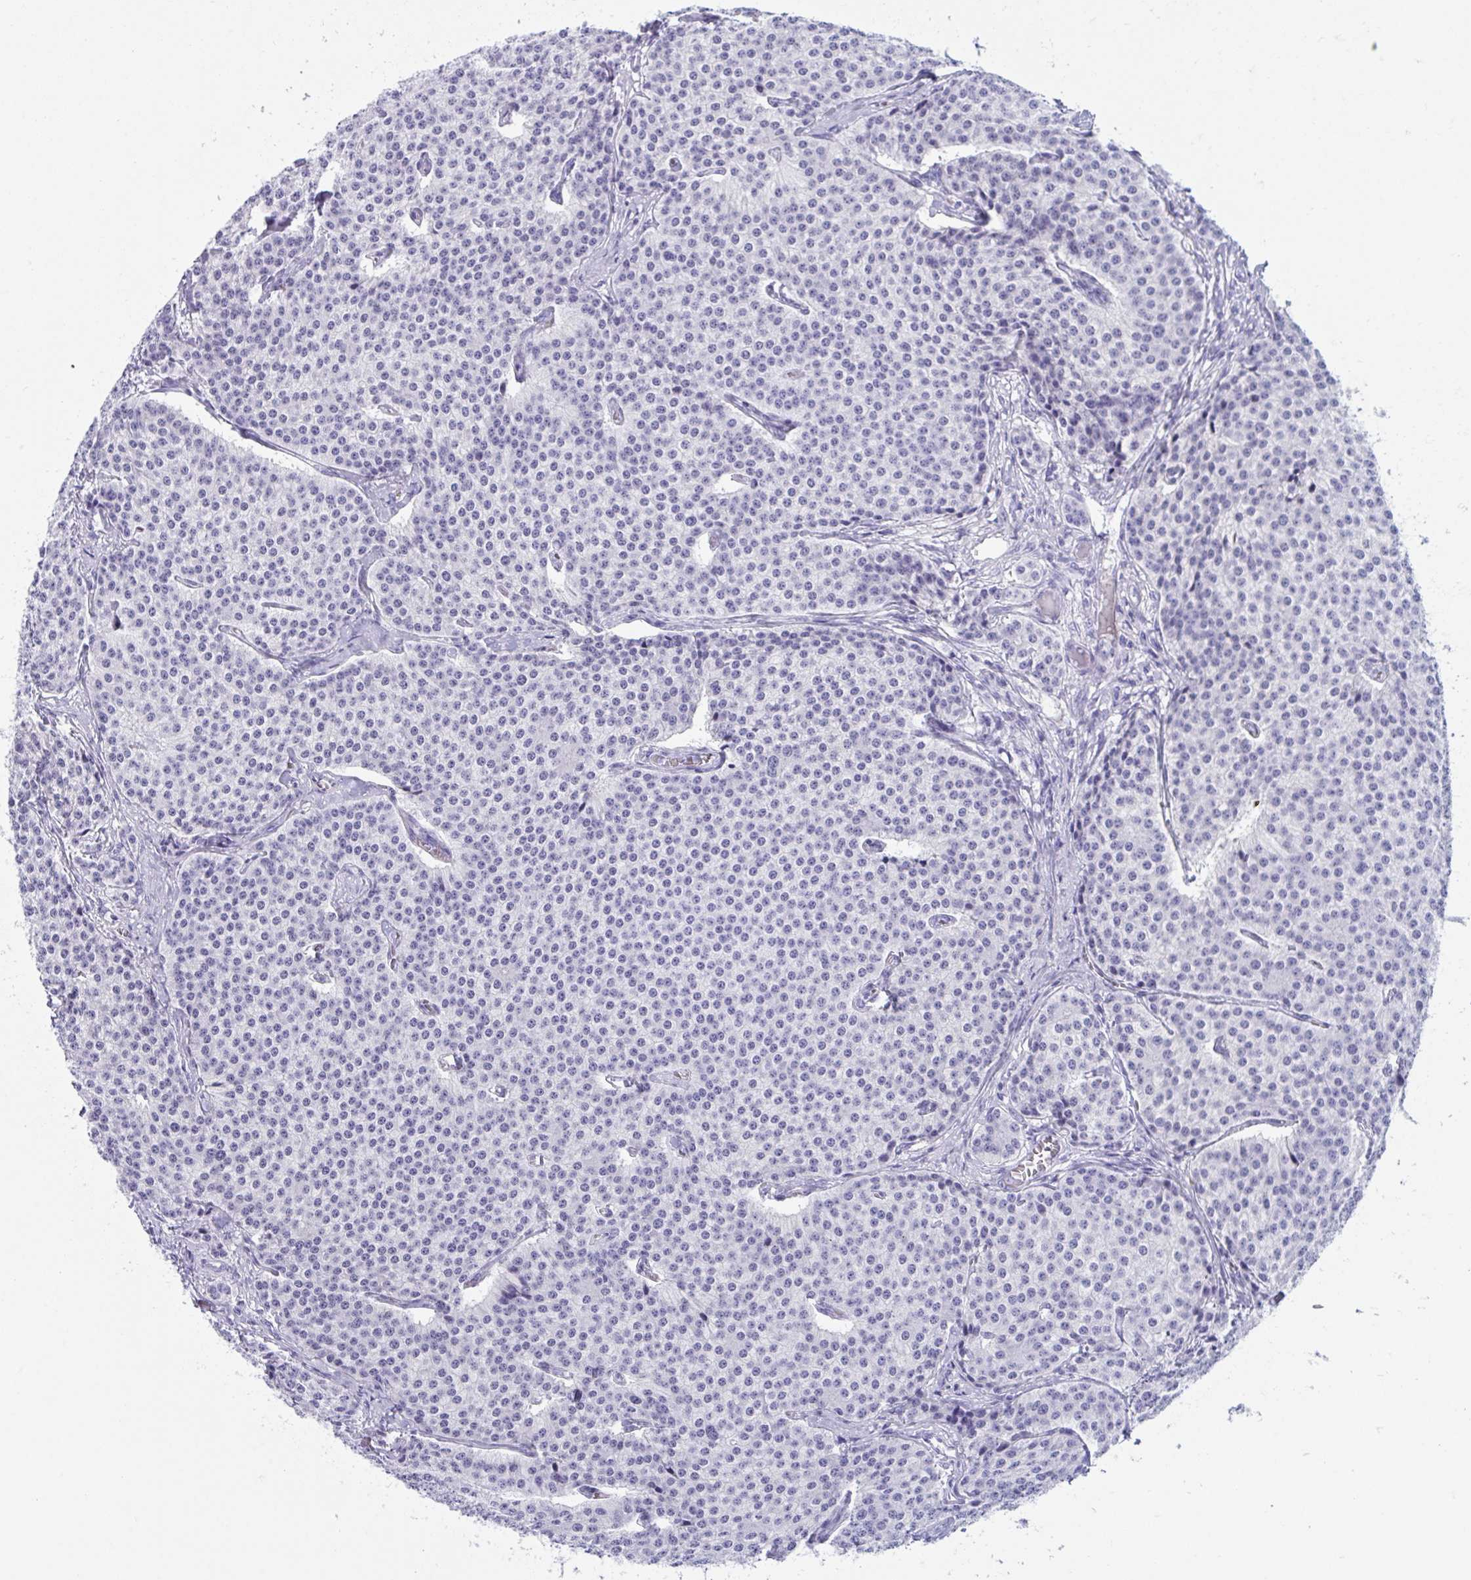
{"staining": {"intensity": "negative", "quantity": "none", "location": "none"}, "tissue": "carcinoid", "cell_type": "Tumor cells", "image_type": "cancer", "snomed": [{"axis": "morphology", "description": "Carcinoid, malignant, NOS"}, {"axis": "topography", "description": "Small intestine"}], "caption": "High magnification brightfield microscopy of carcinoid (malignant) stained with DAB (3,3'-diaminobenzidine) (brown) and counterstained with hematoxylin (blue): tumor cells show no significant staining.", "gene": "TMEM35A", "patient": {"sex": "female", "age": 64}}